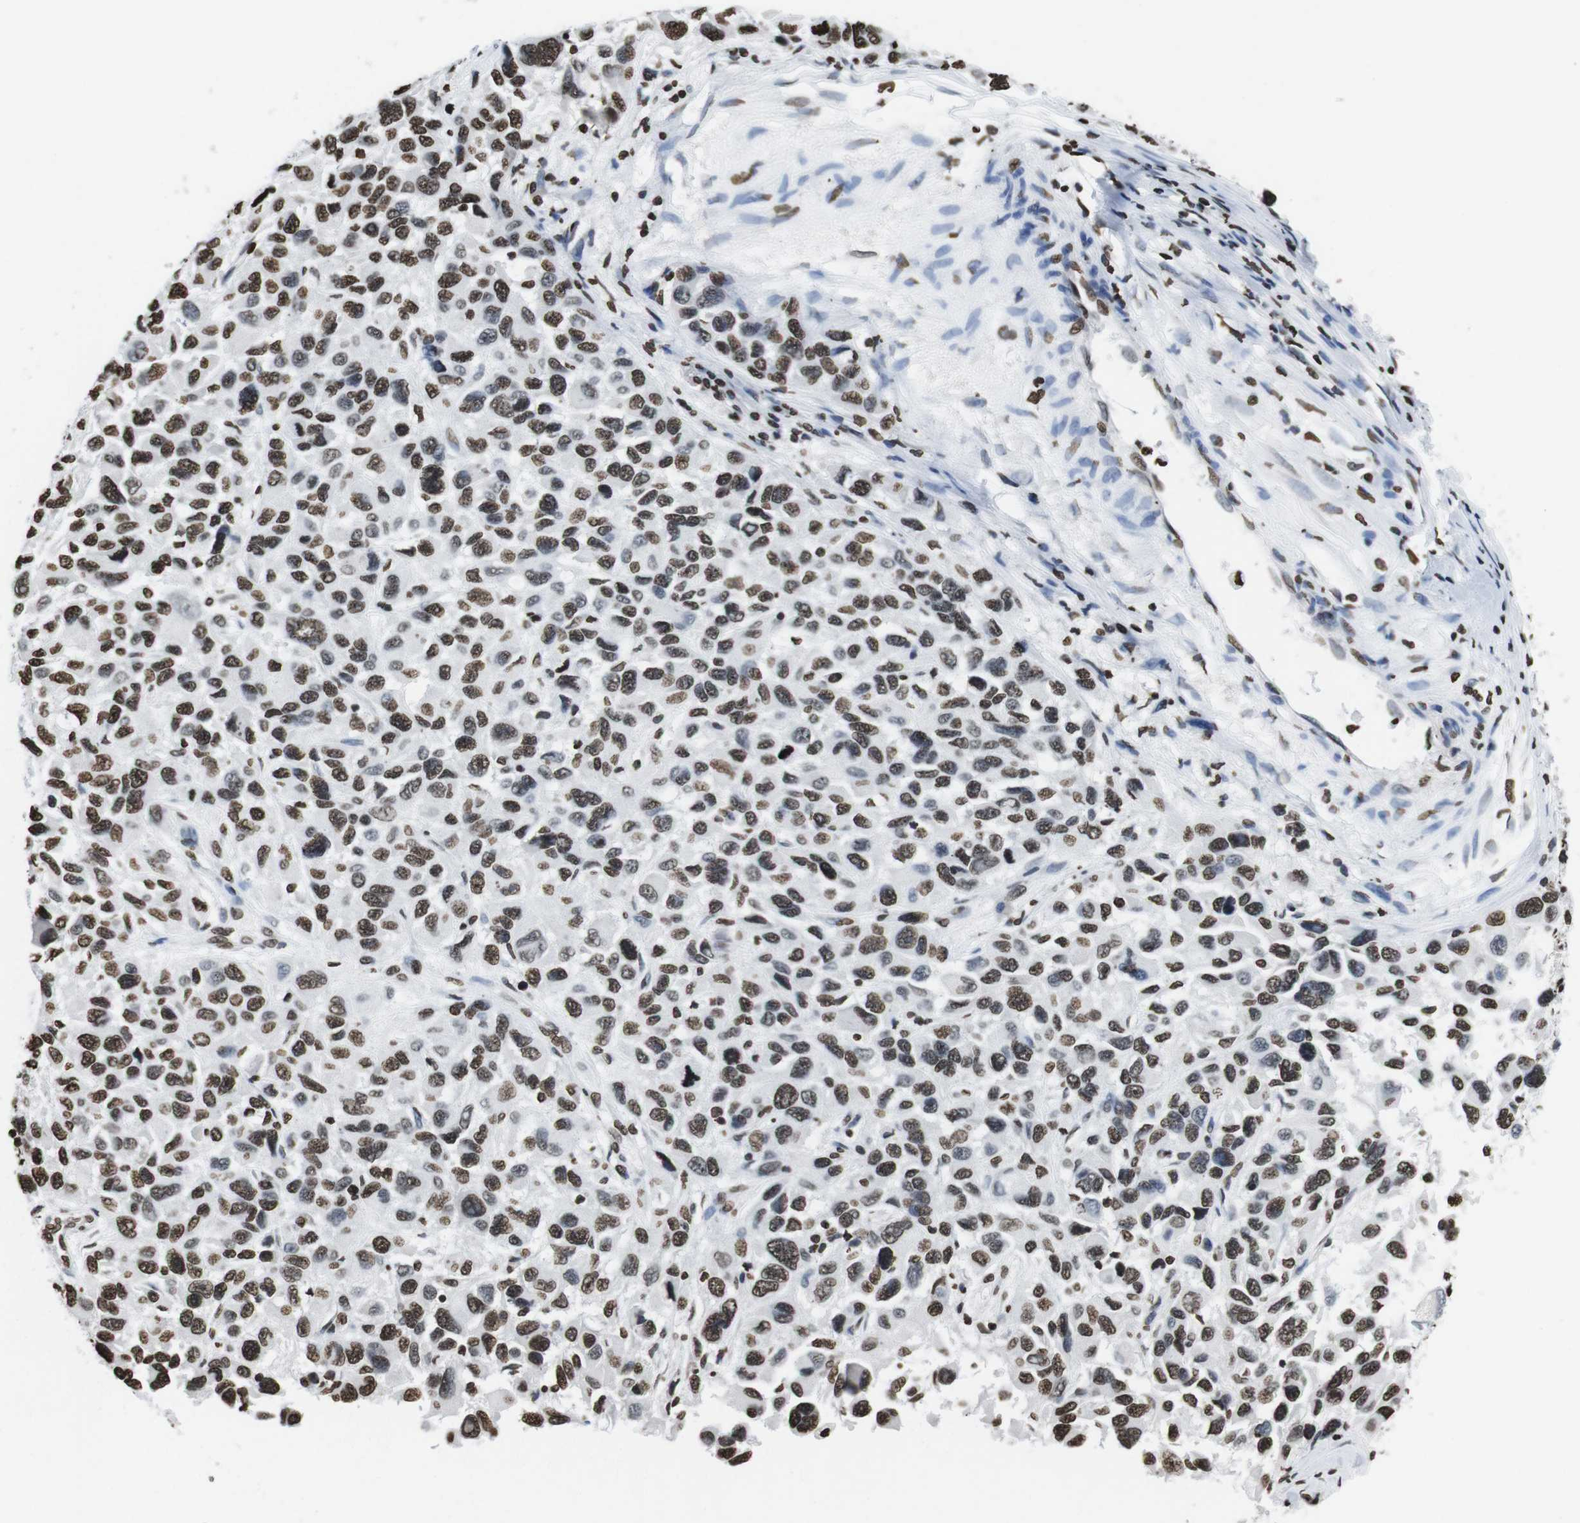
{"staining": {"intensity": "moderate", "quantity": "25%-75%", "location": "nuclear"}, "tissue": "melanoma", "cell_type": "Tumor cells", "image_type": "cancer", "snomed": [{"axis": "morphology", "description": "Malignant melanoma, NOS"}, {"axis": "topography", "description": "Skin"}], "caption": "DAB (3,3'-diaminobenzidine) immunohistochemical staining of malignant melanoma reveals moderate nuclear protein staining in about 25%-75% of tumor cells.", "gene": "BSX", "patient": {"sex": "male", "age": 53}}